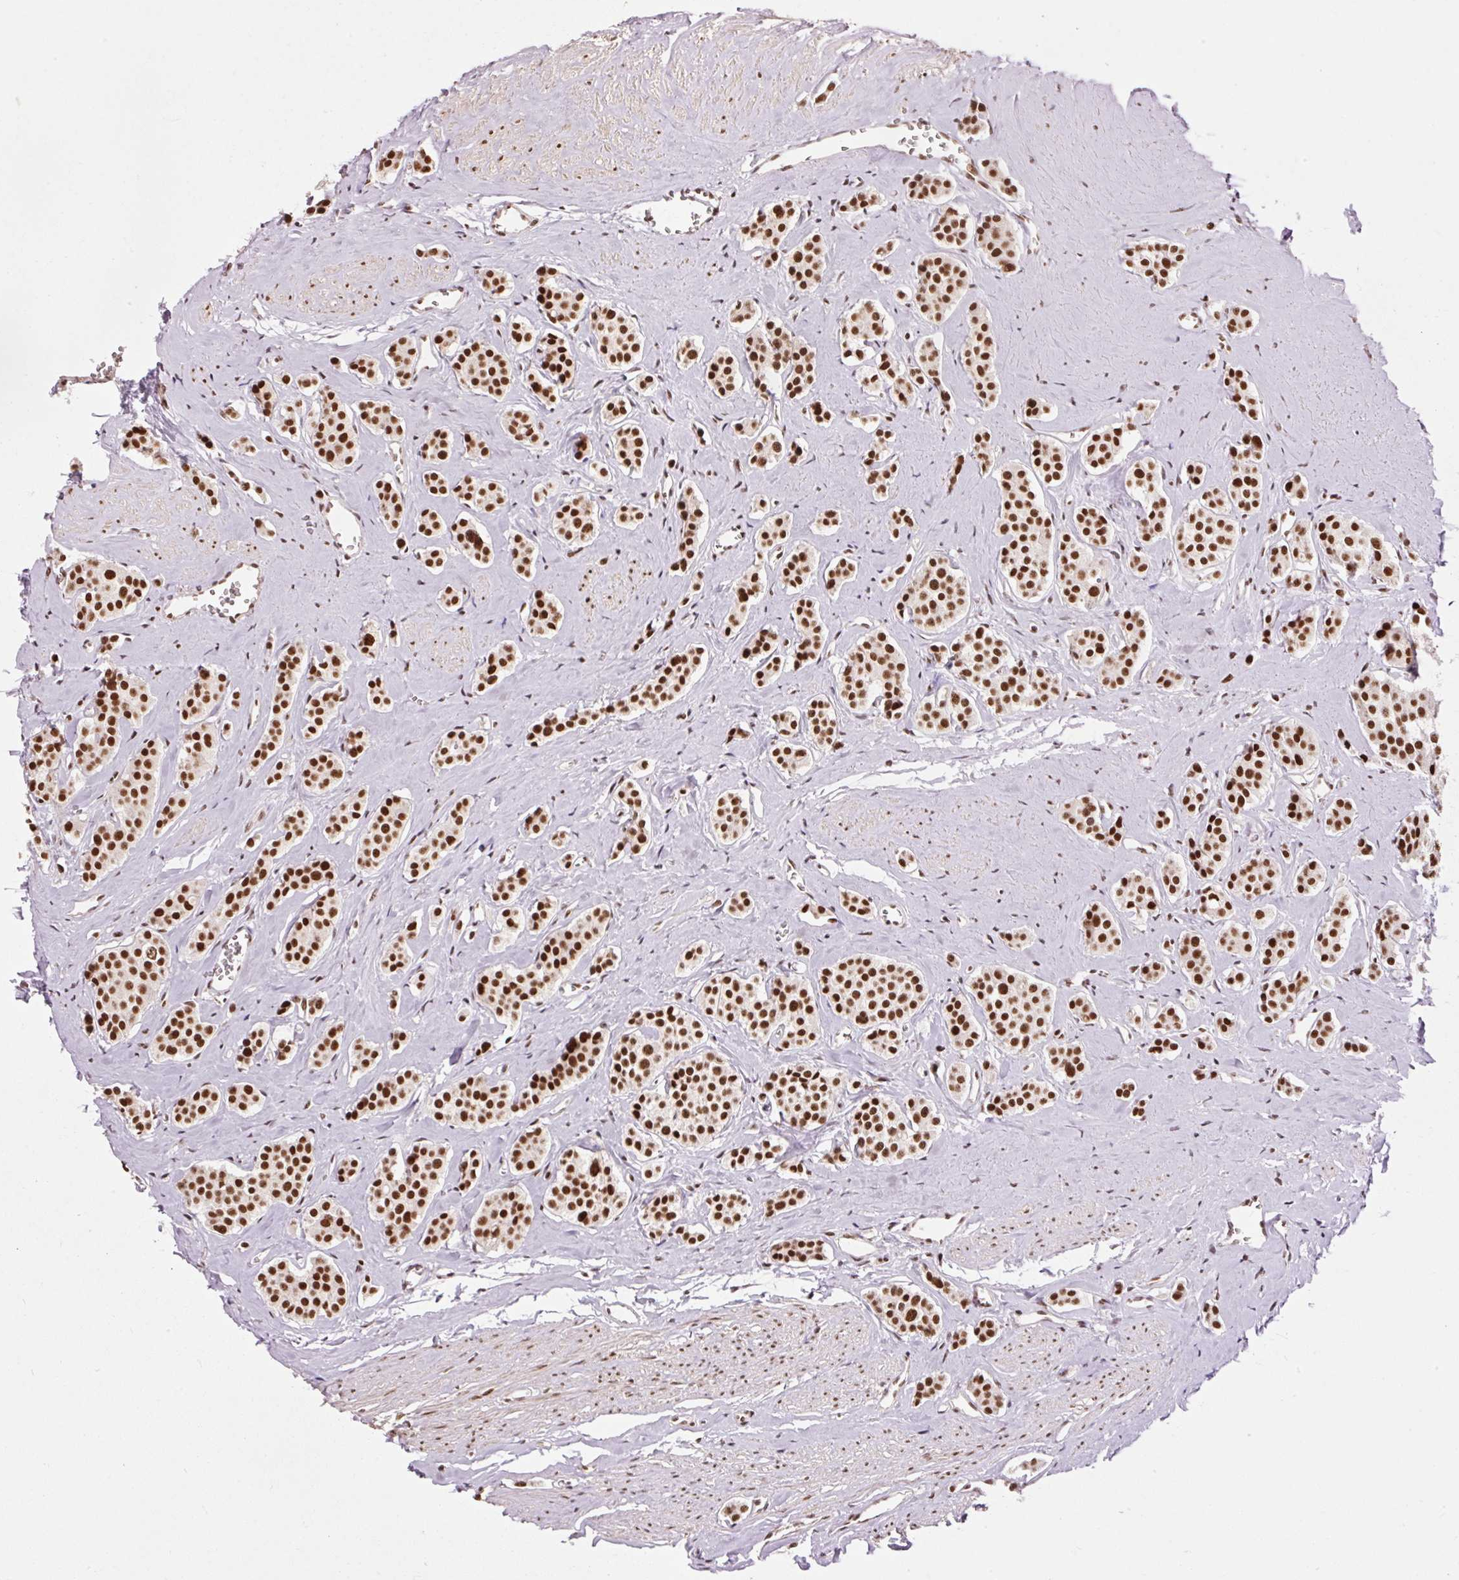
{"staining": {"intensity": "strong", "quantity": ">75%", "location": "nuclear"}, "tissue": "carcinoid", "cell_type": "Tumor cells", "image_type": "cancer", "snomed": [{"axis": "morphology", "description": "Carcinoid, malignant, NOS"}, {"axis": "topography", "description": "Small intestine"}], "caption": "Tumor cells show high levels of strong nuclear positivity in approximately >75% of cells in human carcinoid.", "gene": "ZBTB44", "patient": {"sex": "male", "age": 60}}